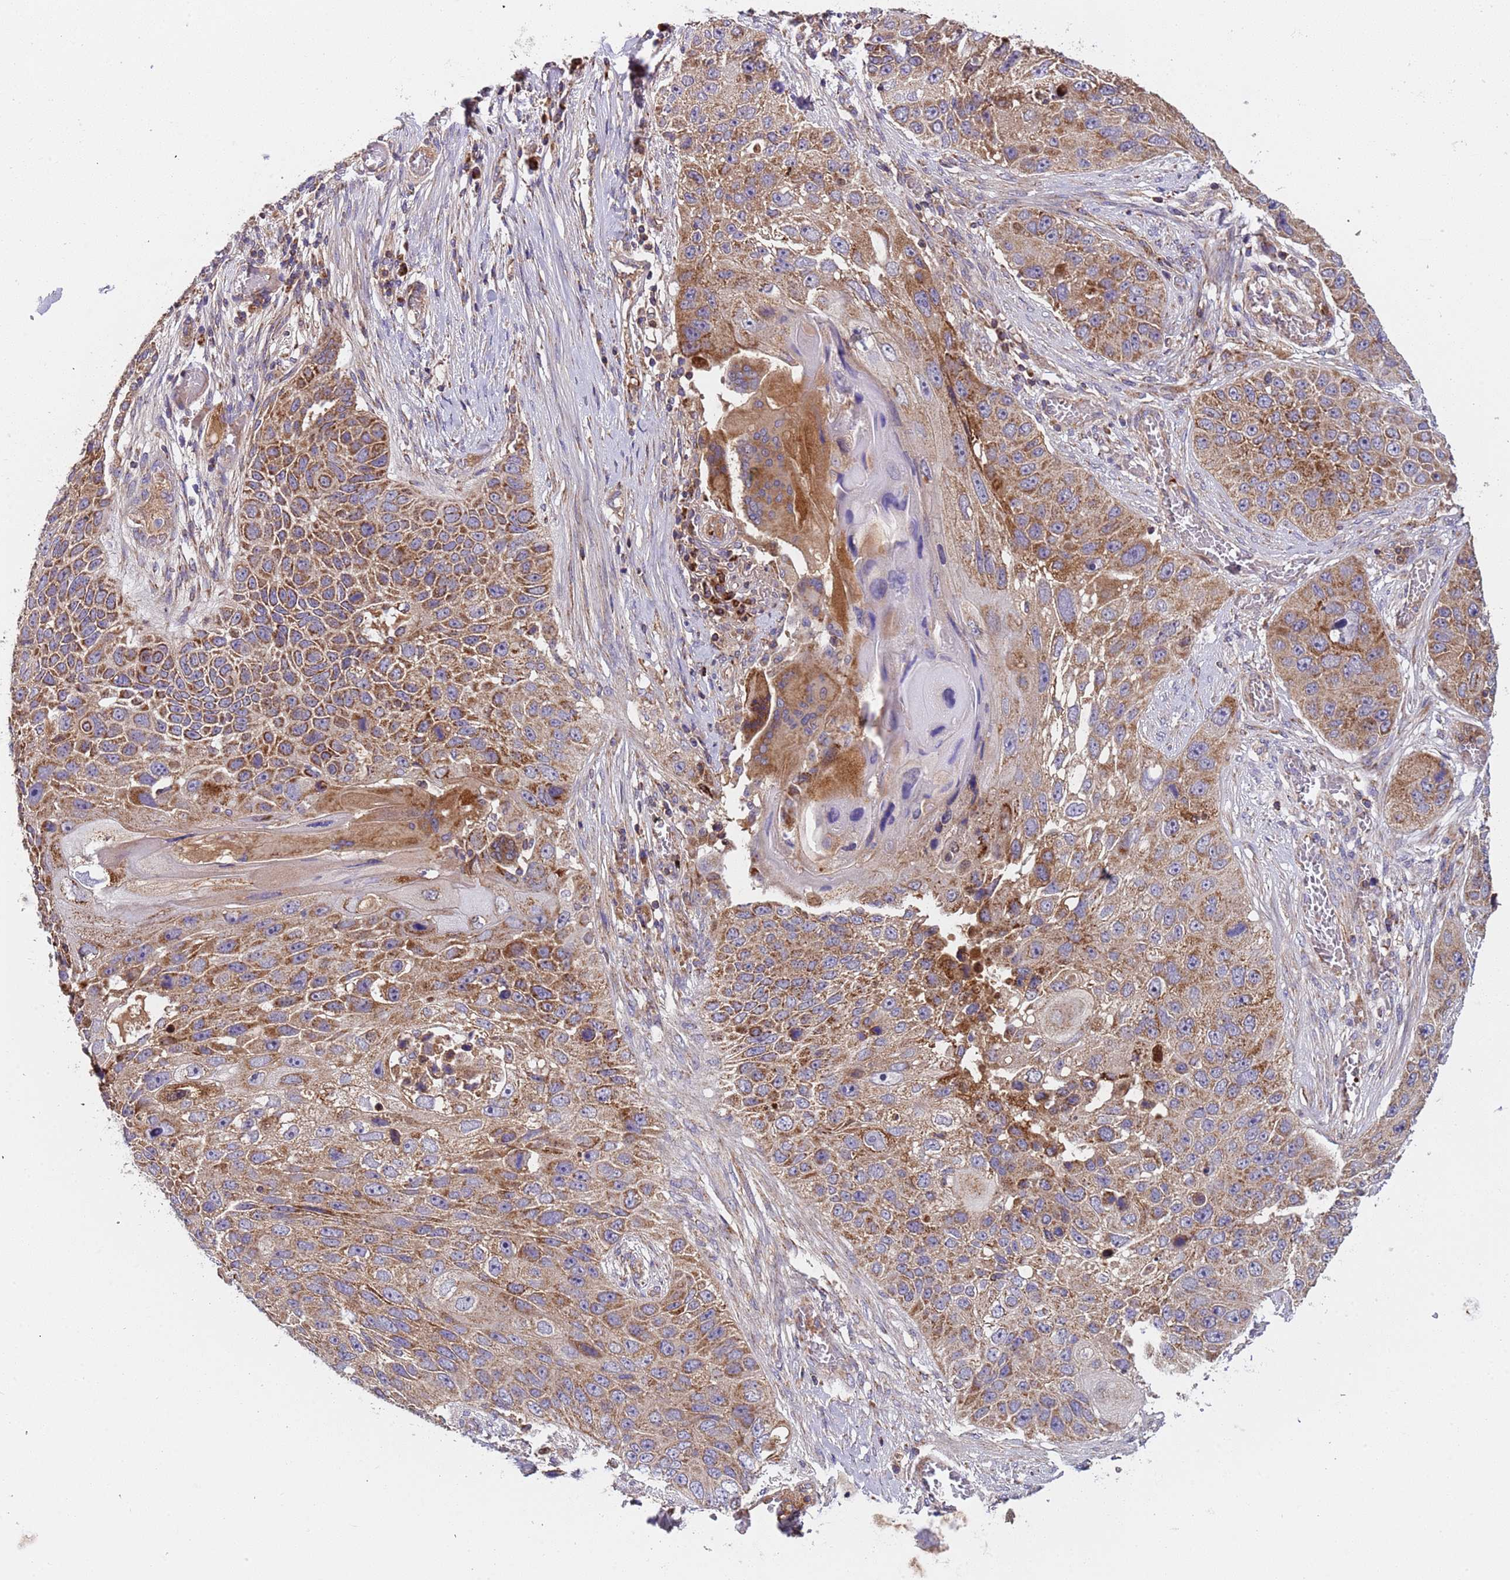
{"staining": {"intensity": "moderate", "quantity": ">75%", "location": "cytoplasmic/membranous"}, "tissue": "lung cancer", "cell_type": "Tumor cells", "image_type": "cancer", "snomed": [{"axis": "morphology", "description": "Adenocarcinoma, NOS"}, {"axis": "topography", "description": "Lung"}], "caption": "A high-resolution micrograph shows immunohistochemistry staining of lung cancer, which reveals moderate cytoplasmic/membranous positivity in approximately >75% of tumor cells.", "gene": "TMEM126A", "patient": {"sex": "male", "age": 64}}